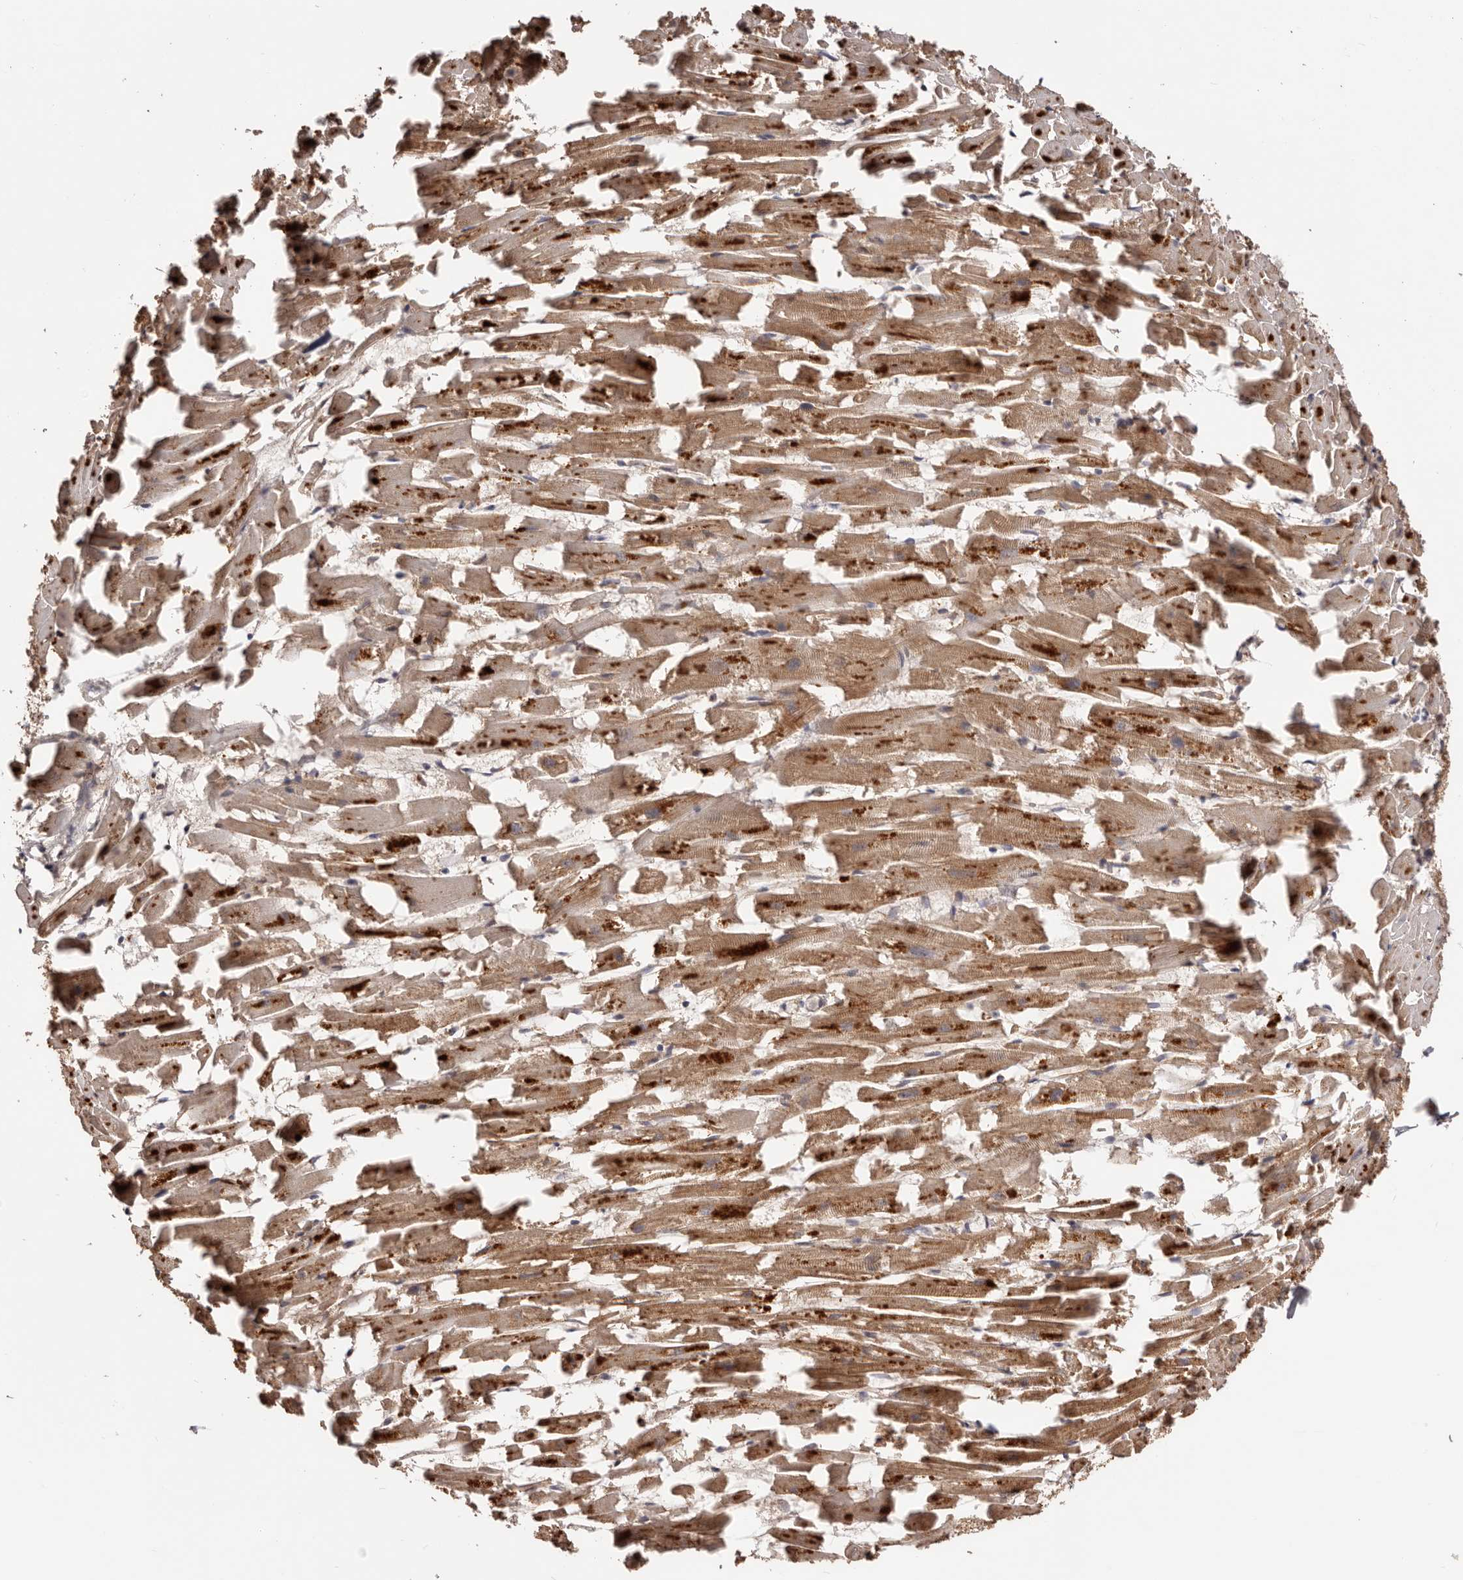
{"staining": {"intensity": "moderate", "quantity": ">75%", "location": "cytoplasmic/membranous"}, "tissue": "heart muscle", "cell_type": "Cardiomyocytes", "image_type": "normal", "snomed": [{"axis": "morphology", "description": "Normal tissue, NOS"}, {"axis": "topography", "description": "Heart"}], "caption": "Protein expression by immunohistochemistry (IHC) reveals moderate cytoplasmic/membranous staining in about >75% of cardiomyocytes in normal heart muscle.", "gene": "MDP1", "patient": {"sex": "female", "age": 64}}